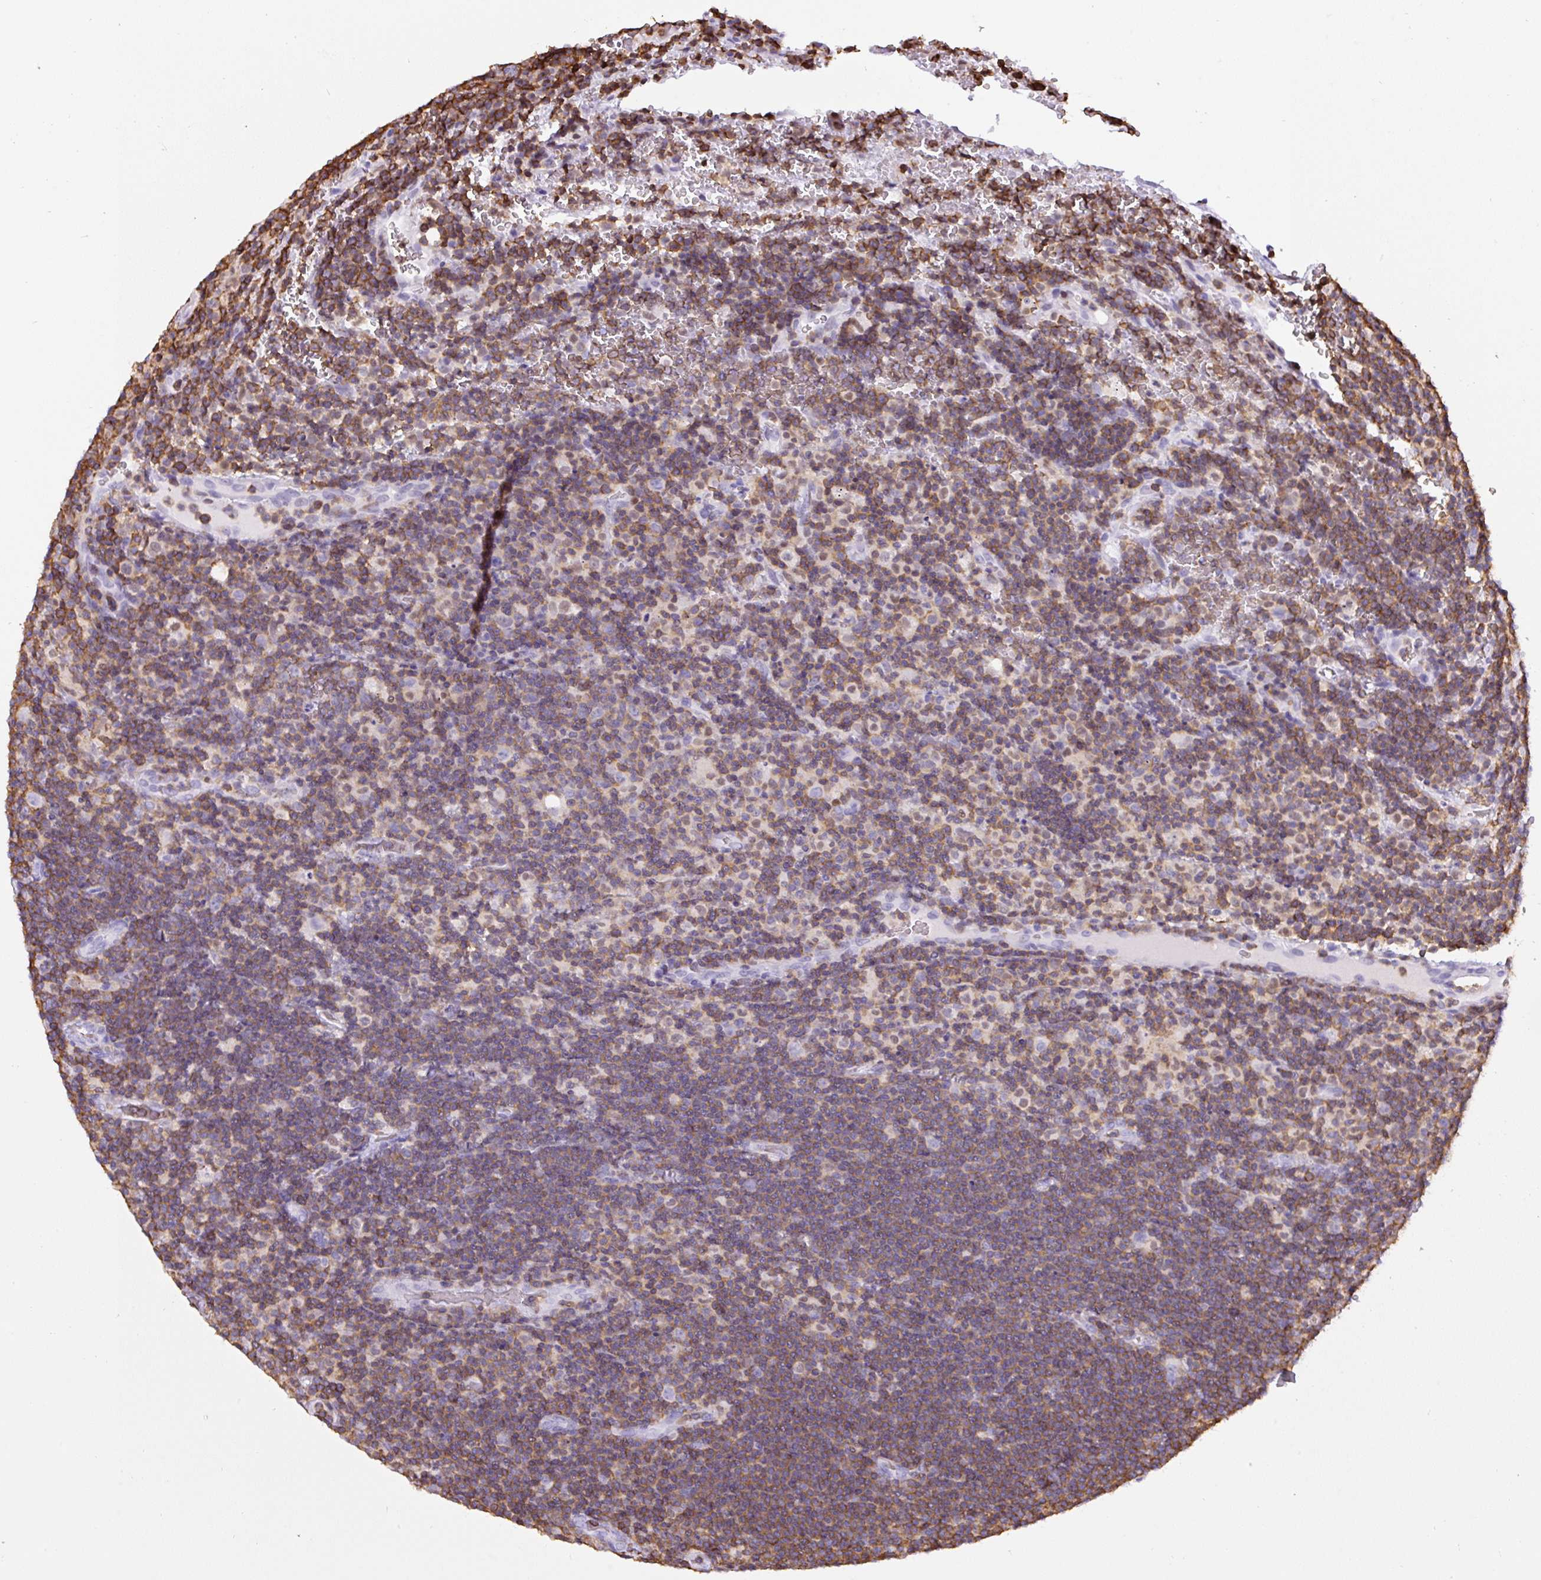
{"staining": {"intensity": "negative", "quantity": "none", "location": "none"}, "tissue": "lymphoma", "cell_type": "Tumor cells", "image_type": "cancer", "snomed": [{"axis": "morphology", "description": "Hodgkin's disease, NOS"}, {"axis": "topography", "description": "Lymph node"}], "caption": "Tumor cells show no significant expression in Hodgkin's disease.", "gene": "FAM228B", "patient": {"sex": "female", "age": 57}}